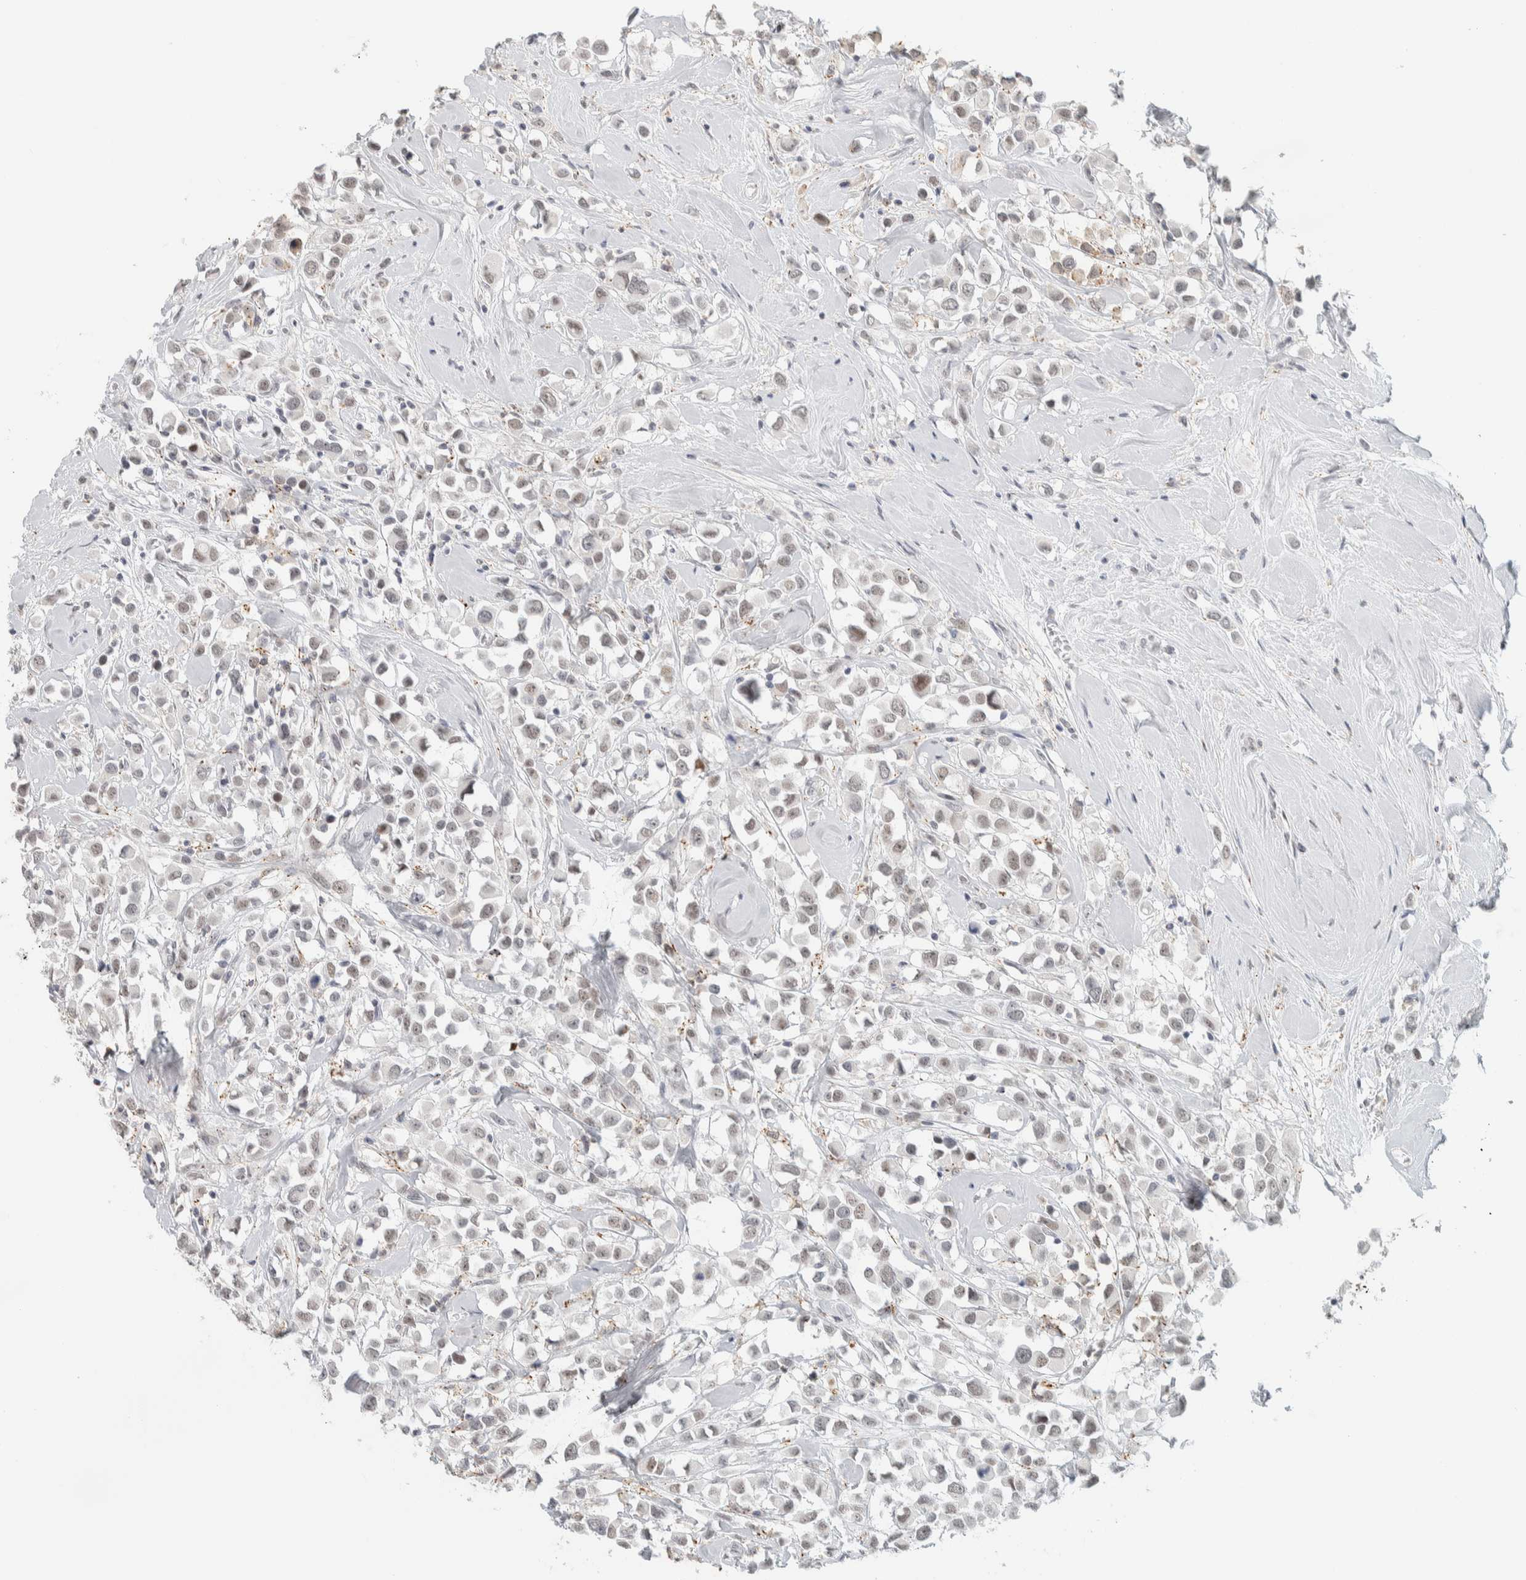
{"staining": {"intensity": "weak", "quantity": "<25%", "location": "cytoplasmic/membranous,nuclear"}, "tissue": "breast cancer", "cell_type": "Tumor cells", "image_type": "cancer", "snomed": [{"axis": "morphology", "description": "Duct carcinoma"}, {"axis": "topography", "description": "Breast"}], "caption": "There is no significant positivity in tumor cells of breast infiltrating ductal carcinoma.", "gene": "CDH17", "patient": {"sex": "female", "age": 61}}